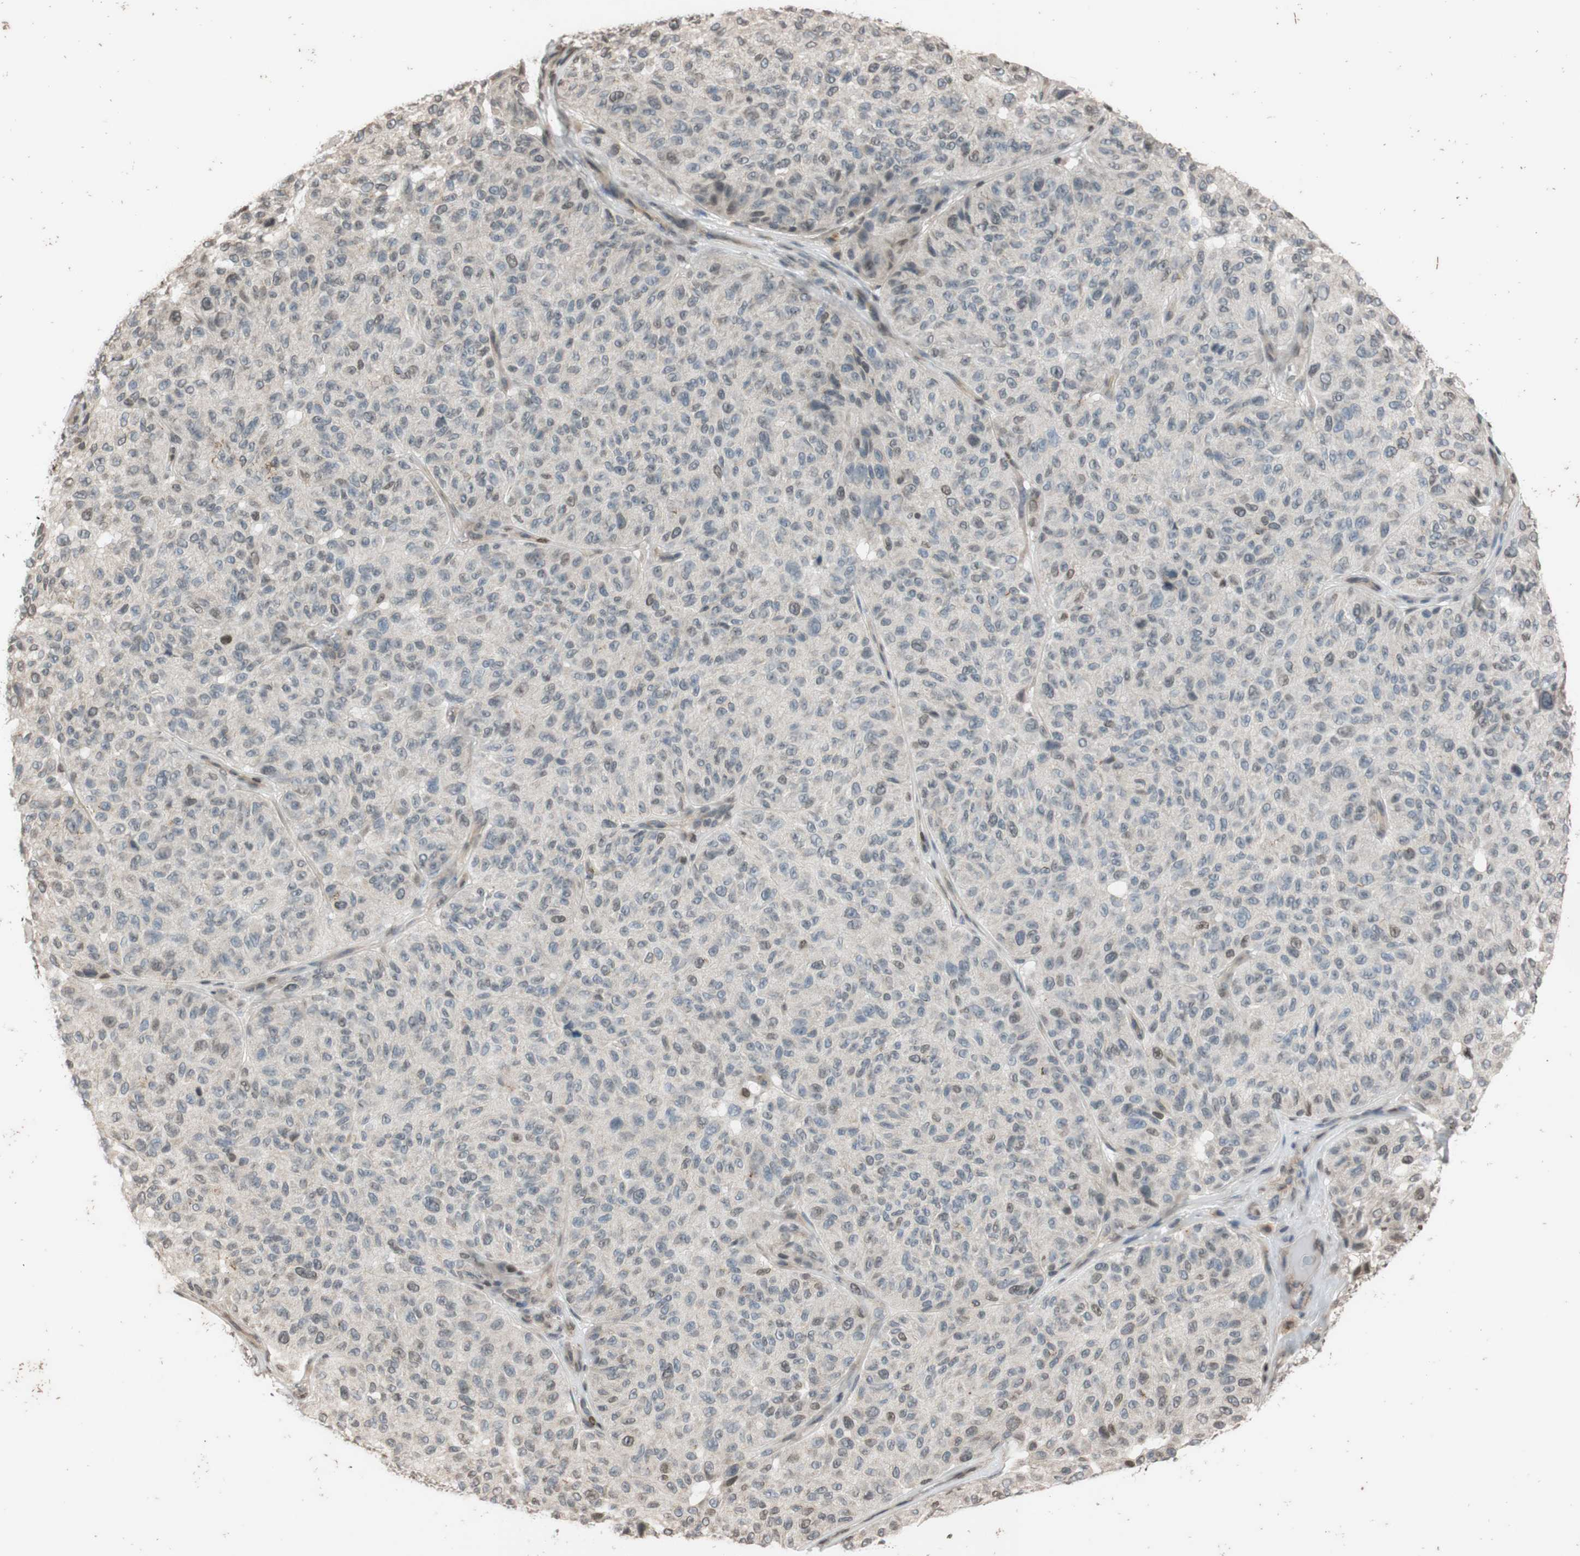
{"staining": {"intensity": "weak", "quantity": "<25%", "location": "cytoplasmic/membranous,nuclear"}, "tissue": "melanoma", "cell_type": "Tumor cells", "image_type": "cancer", "snomed": [{"axis": "morphology", "description": "Malignant melanoma, NOS"}, {"axis": "topography", "description": "Skin"}], "caption": "This is an IHC image of human malignant melanoma. There is no expression in tumor cells.", "gene": "MCM6", "patient": {"sex": "female", "age": 46}}